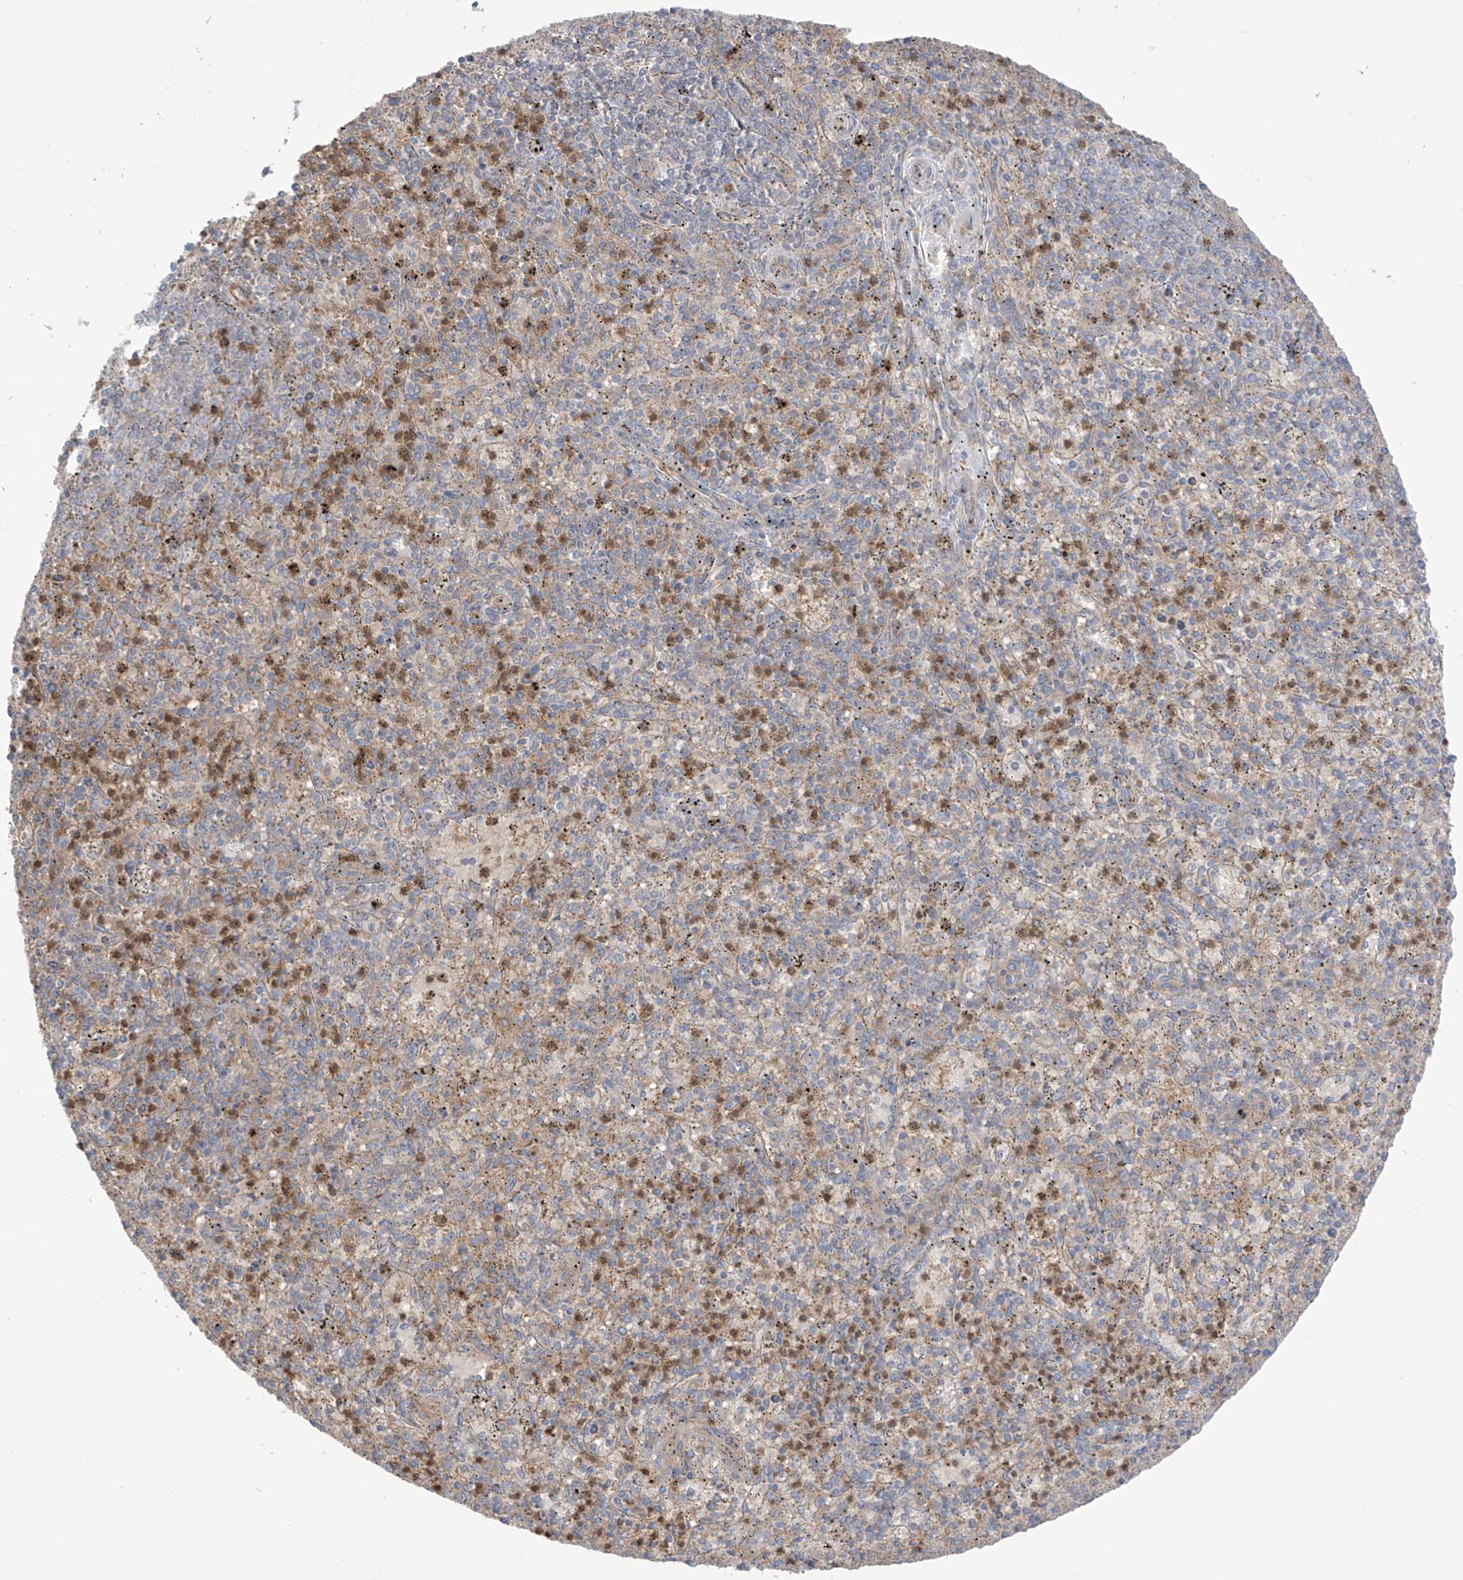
{"staining": {"intensity": "weak", "quantity": "<25%", "location": "cytoplasmic/membranous"}, "tissue": "spleen", "cell_type": "Cells in red pulp", "image_type": "normal", "snomed": [{"axis": "morphology", "description": "Normal tissue, NOS"}, {"axis": "topography", "description": "Spleen"}], "caption": "Spleen stained for a protein using immunohistochemistry (IHC) exhibits no expression cells in red pulp.", "gene": "TRMU", "patient": {"sex": "male", "age": 72}}